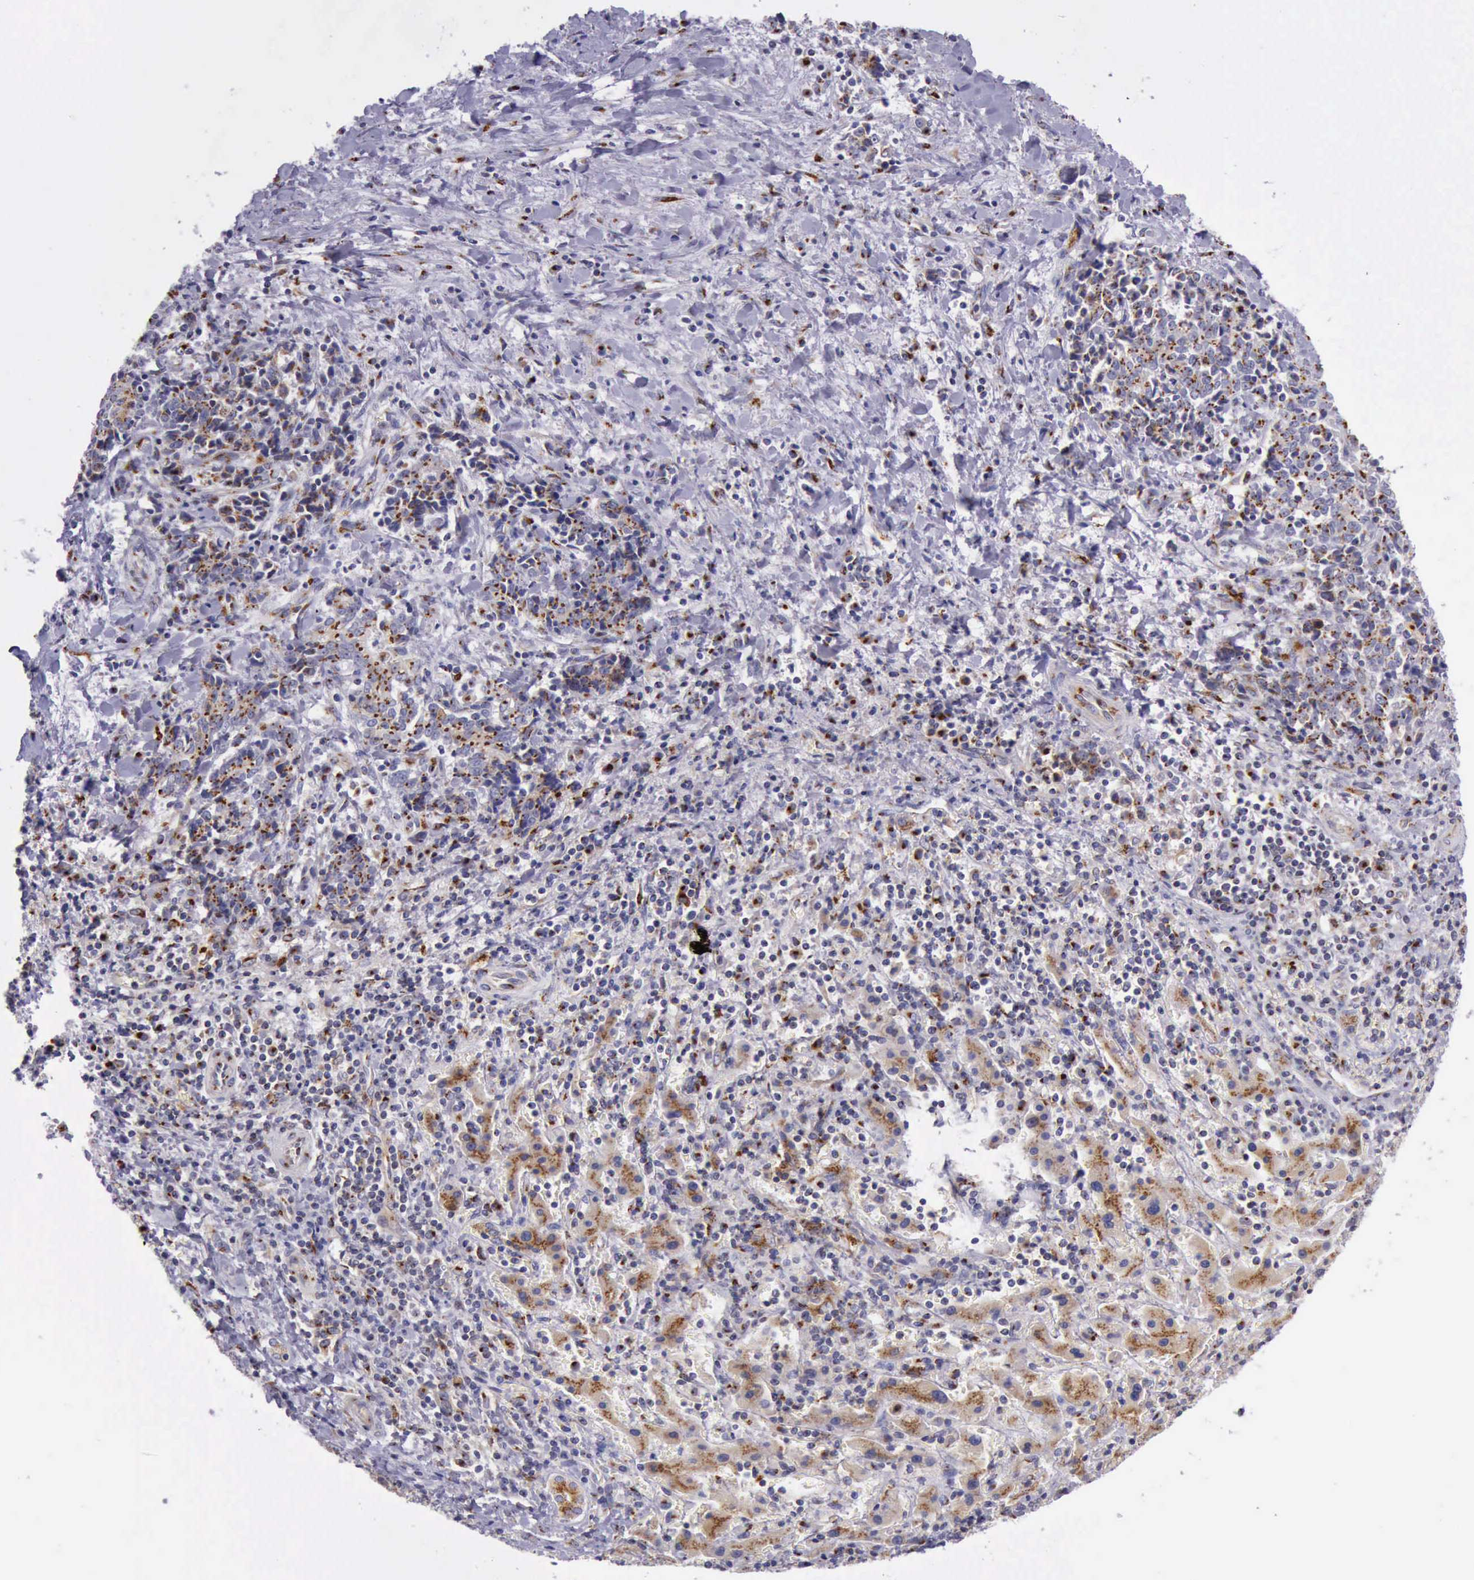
{"staining": {"intensity": "strong", "quantity": ">75%", "location": "cytoplasmic/membranous"}, "tissue": "liver cancer", "cell_type": "Tumor cells", "image_type": "cancer", "snomed": [{"axis": "morphology", "description": "Cholangiocarcinoma"}, {"axis": "topography", "description": "Liver"}], "caption": "Strong cytoplasmic/membranous positivity is present in approximately >75% of tumor cells in cholangiocarcinoma (liver).", "gene": "GOLGA5", "patient": {"sex": "male", "age": 57}}